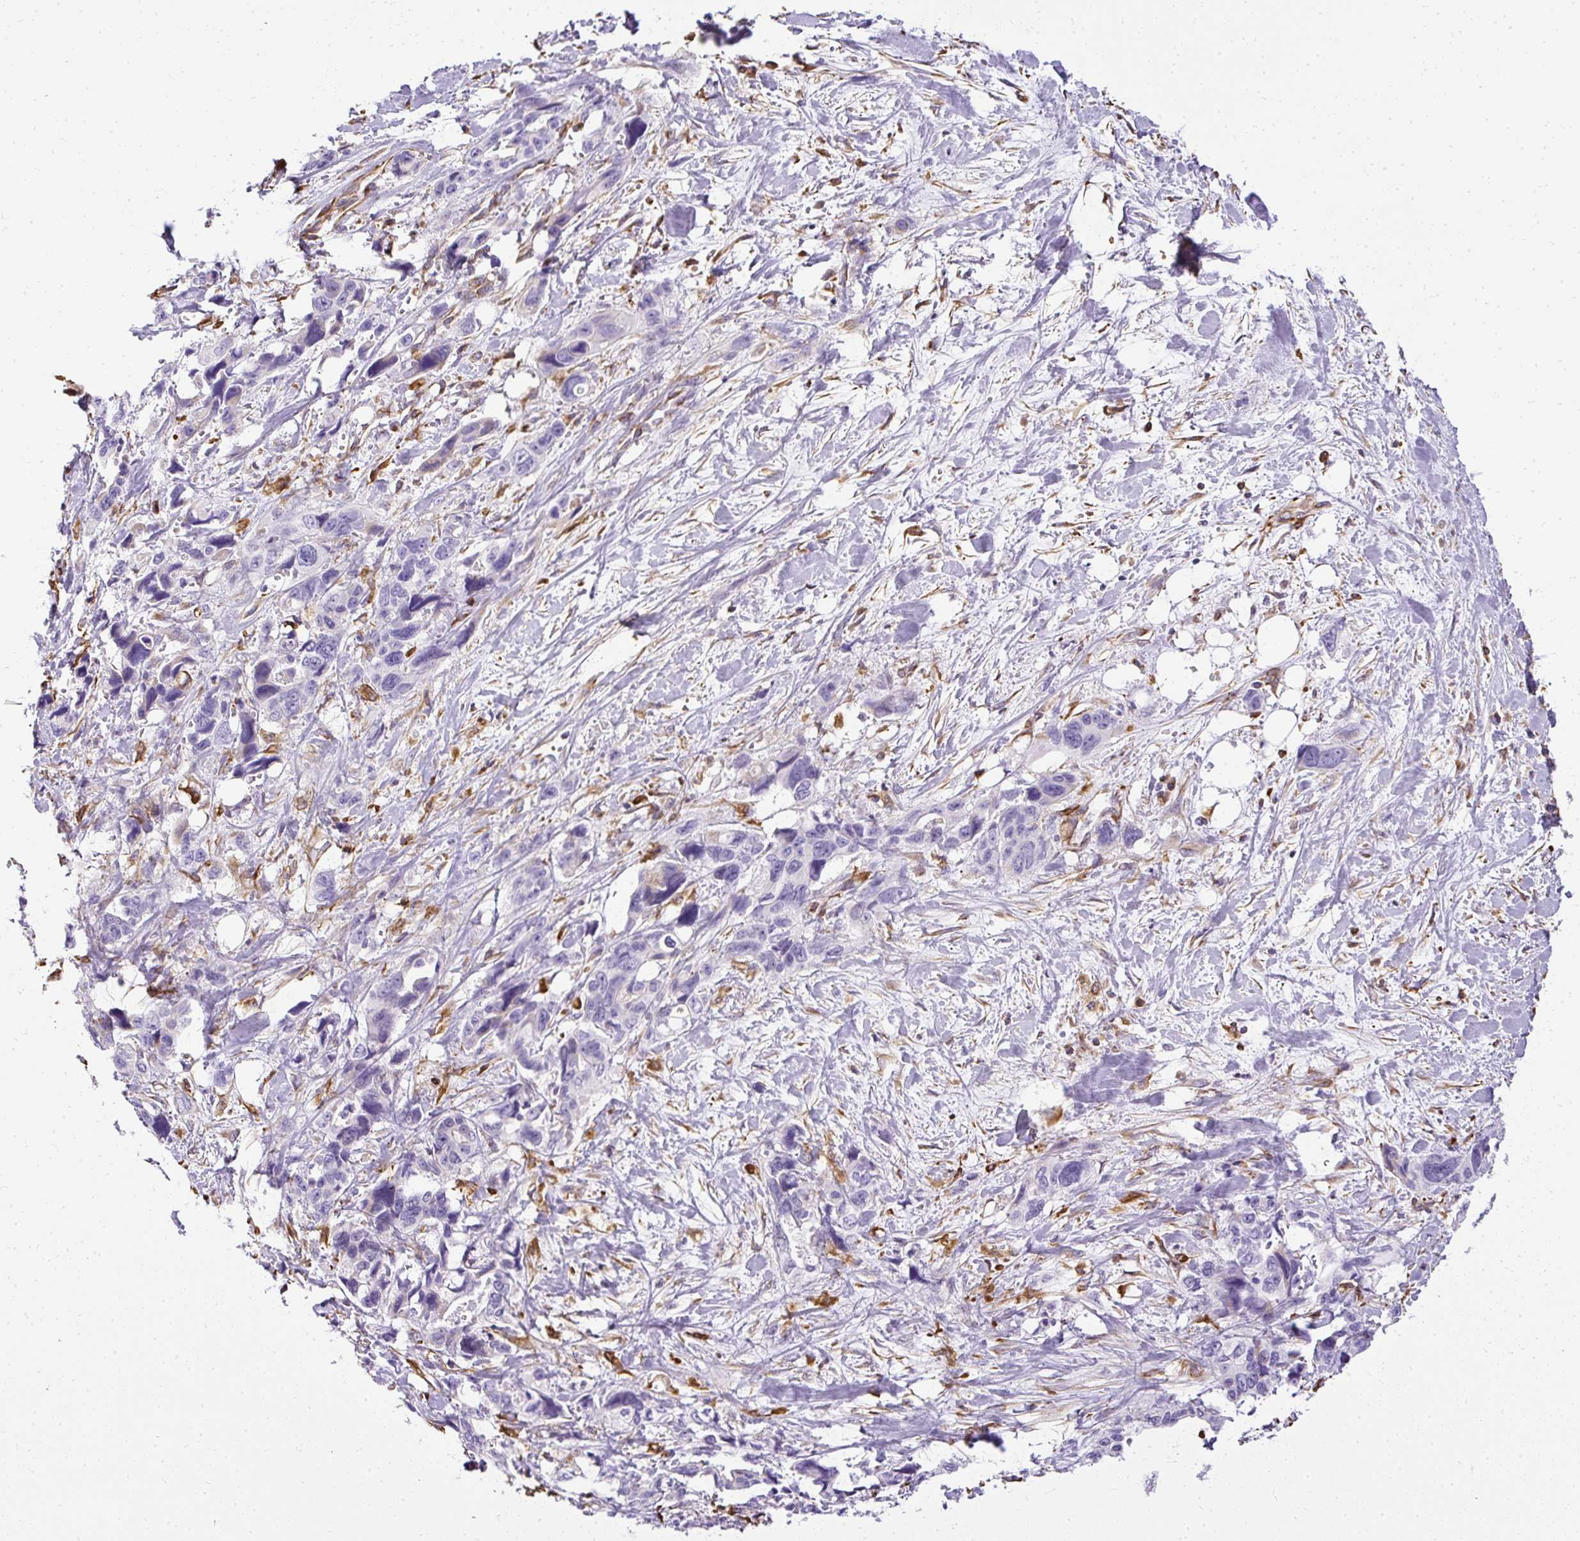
{"staining": {"intensity": "negative", "quantity": "none", "location": "none"}, "tissue": "pancreatic cancer", "cell_type": "Tumor cells", "image_type": "cancer", "snomed": [{"axis": "morphology", "description": "Adenocarcinoma, NOS"}, {"axis": "topography", "description": "Pancreas"}], "caption": "IHC histopathology image of adenocarcinoma (pancreatic) stained for a protein (brown), which shows no expression in tumor cells. The staining is performed using DAB (3,3'-diaminobenzidine) brown chromogen with nuclei counter-stained in using hematoxylin.", "gene": "PLS1", "patient": {"sex": "male", "age": 46}}